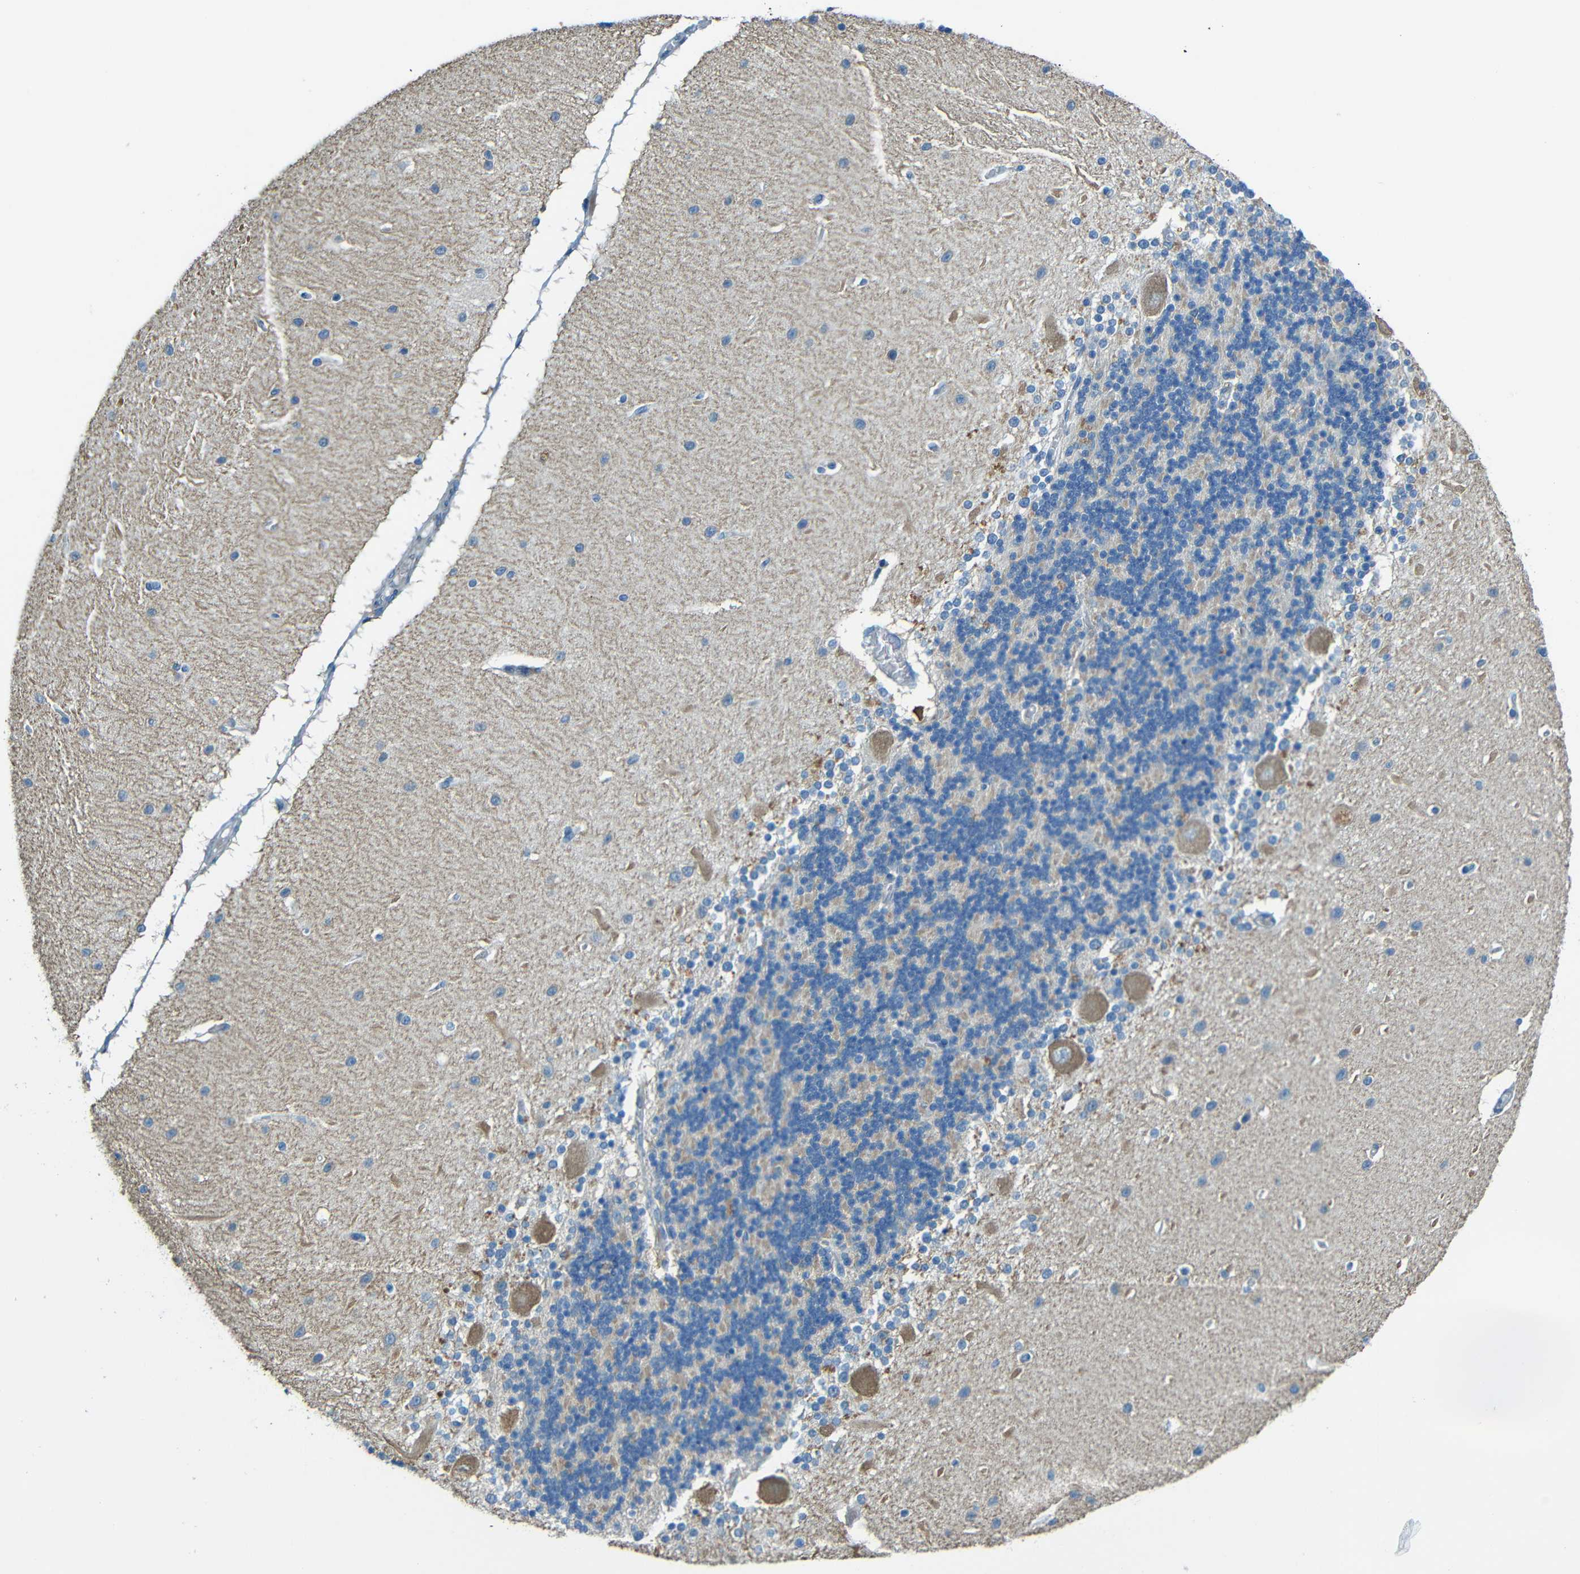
{"staining": {"intensity": "moderate", "quantity": "<25%", "location": "cytoplasmic/membranous"}, "tissue": "cerebellum", "cell_type": "Cells in granular layer", "image_type": "normal", "snomed": [{"axis": "morphology", "description": "Normal tissue, NOS"}, {"axis": "topography", "description": "Cerebellum"}], "caption": "Brown immunohistochemical staining in normal human cerebellum demonstrates moderate cytoplasmic/membranous staining in approximately <25% of cells in granular layer.", "gene": "CYP26B1", "patient": {"sex": "female", "age": 54}}